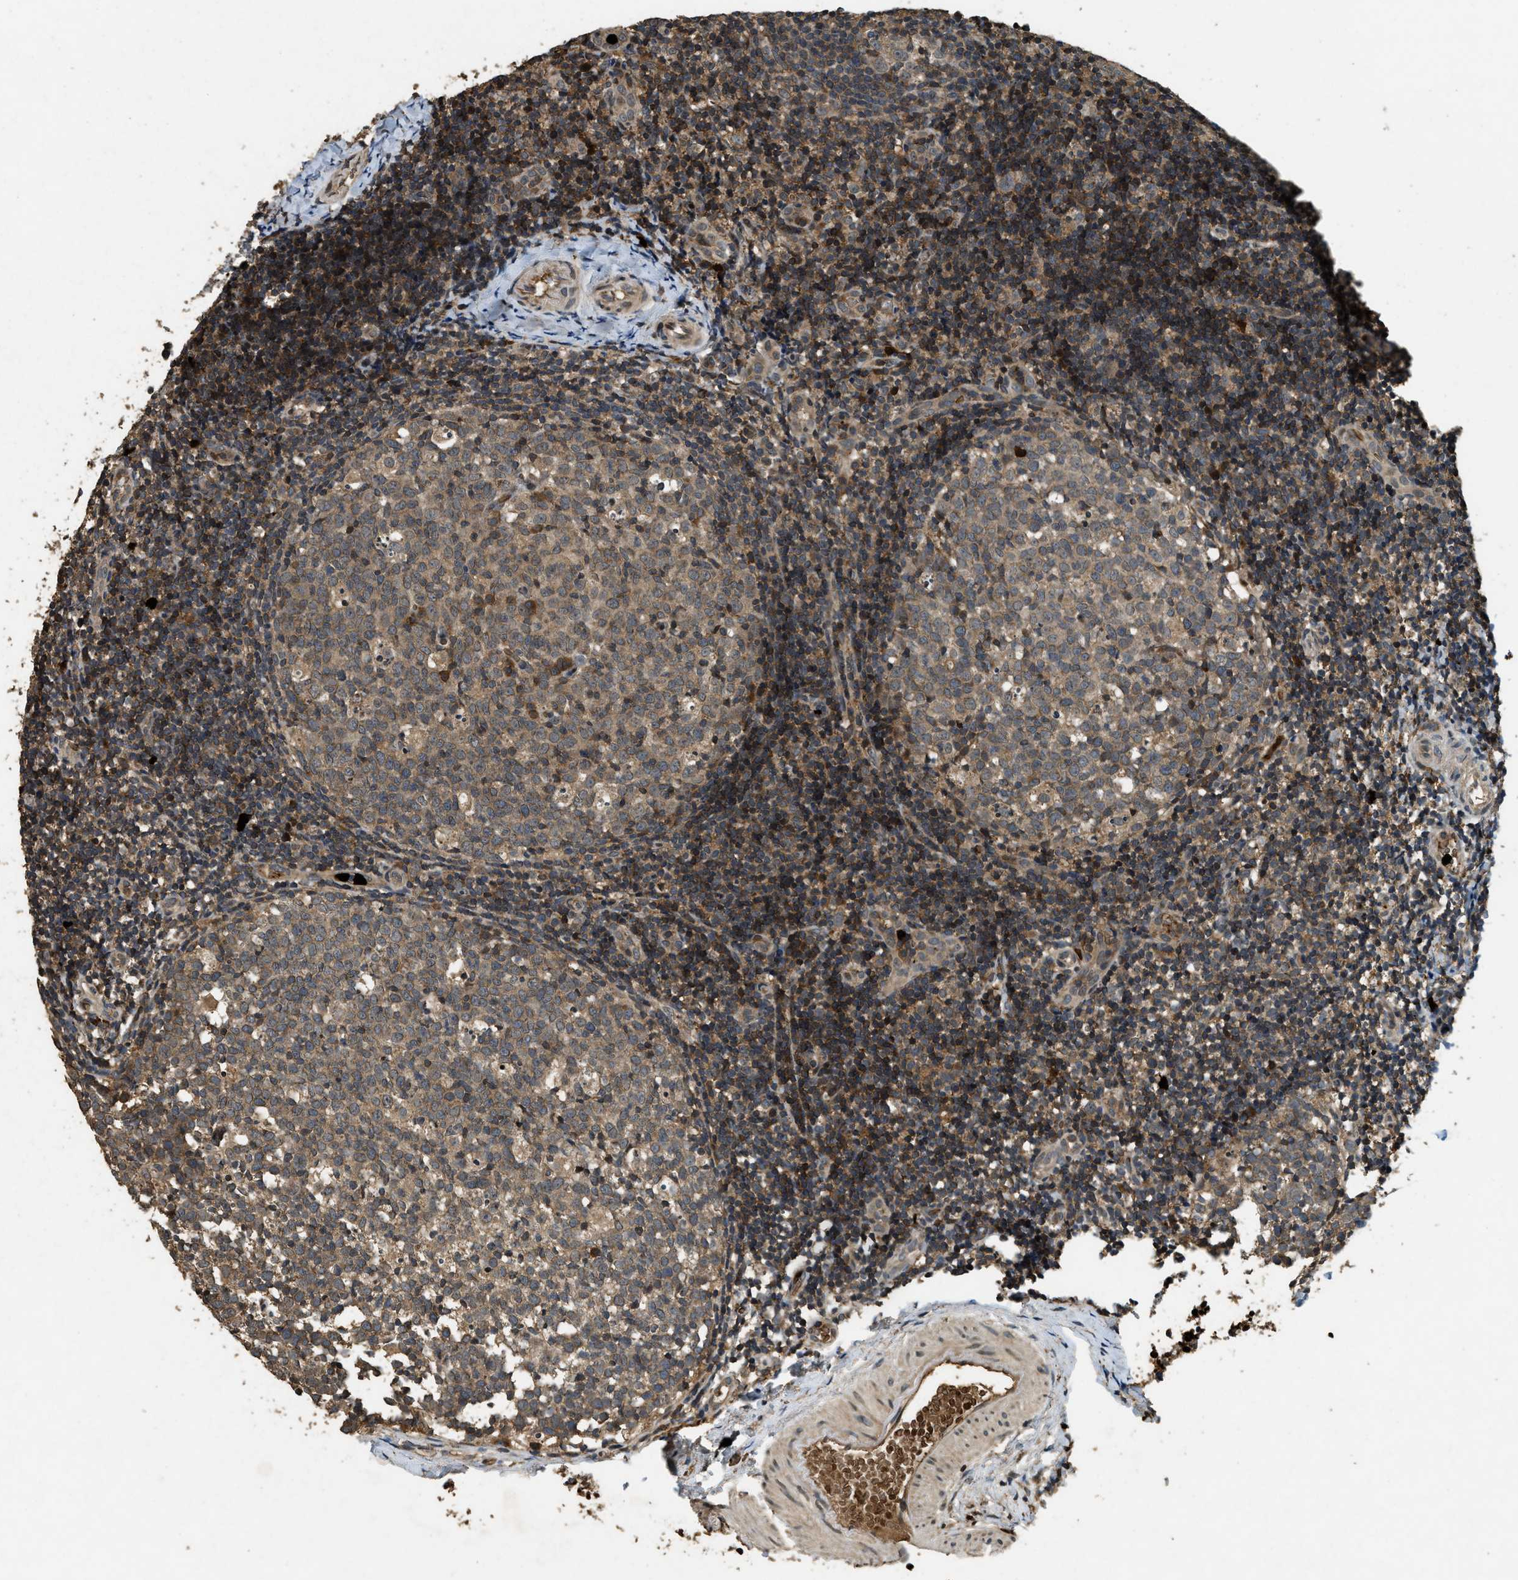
{"staining": {"intensity": "weak", "quantity": ">75%", "location": "cytoplasmic/membranous"}, "tissue": "tonsil", "cell_type": "Germinal center cells", "image_type": "normal", "snomed": [{"axis": "morphology", "description": "Normal tissue, NOS"}, {"axis": "topography", "description": "Tonsil"}], "caption": "Immunohistochemistry (DAB (3,3'-diaminobenzidine)) staining of benign tonsil exhibits weak cytoplasmic/membranous protein positivity in approximately >75% of germinal center cells. The protein is stained brown, and the nuclei are stained in blue (DAB (3,3'-diaminobenzidine) IHC with brightfield microscopy, high magnification).", "gene": "RNF141", "patient": {"sex": "female", "age": 19}}